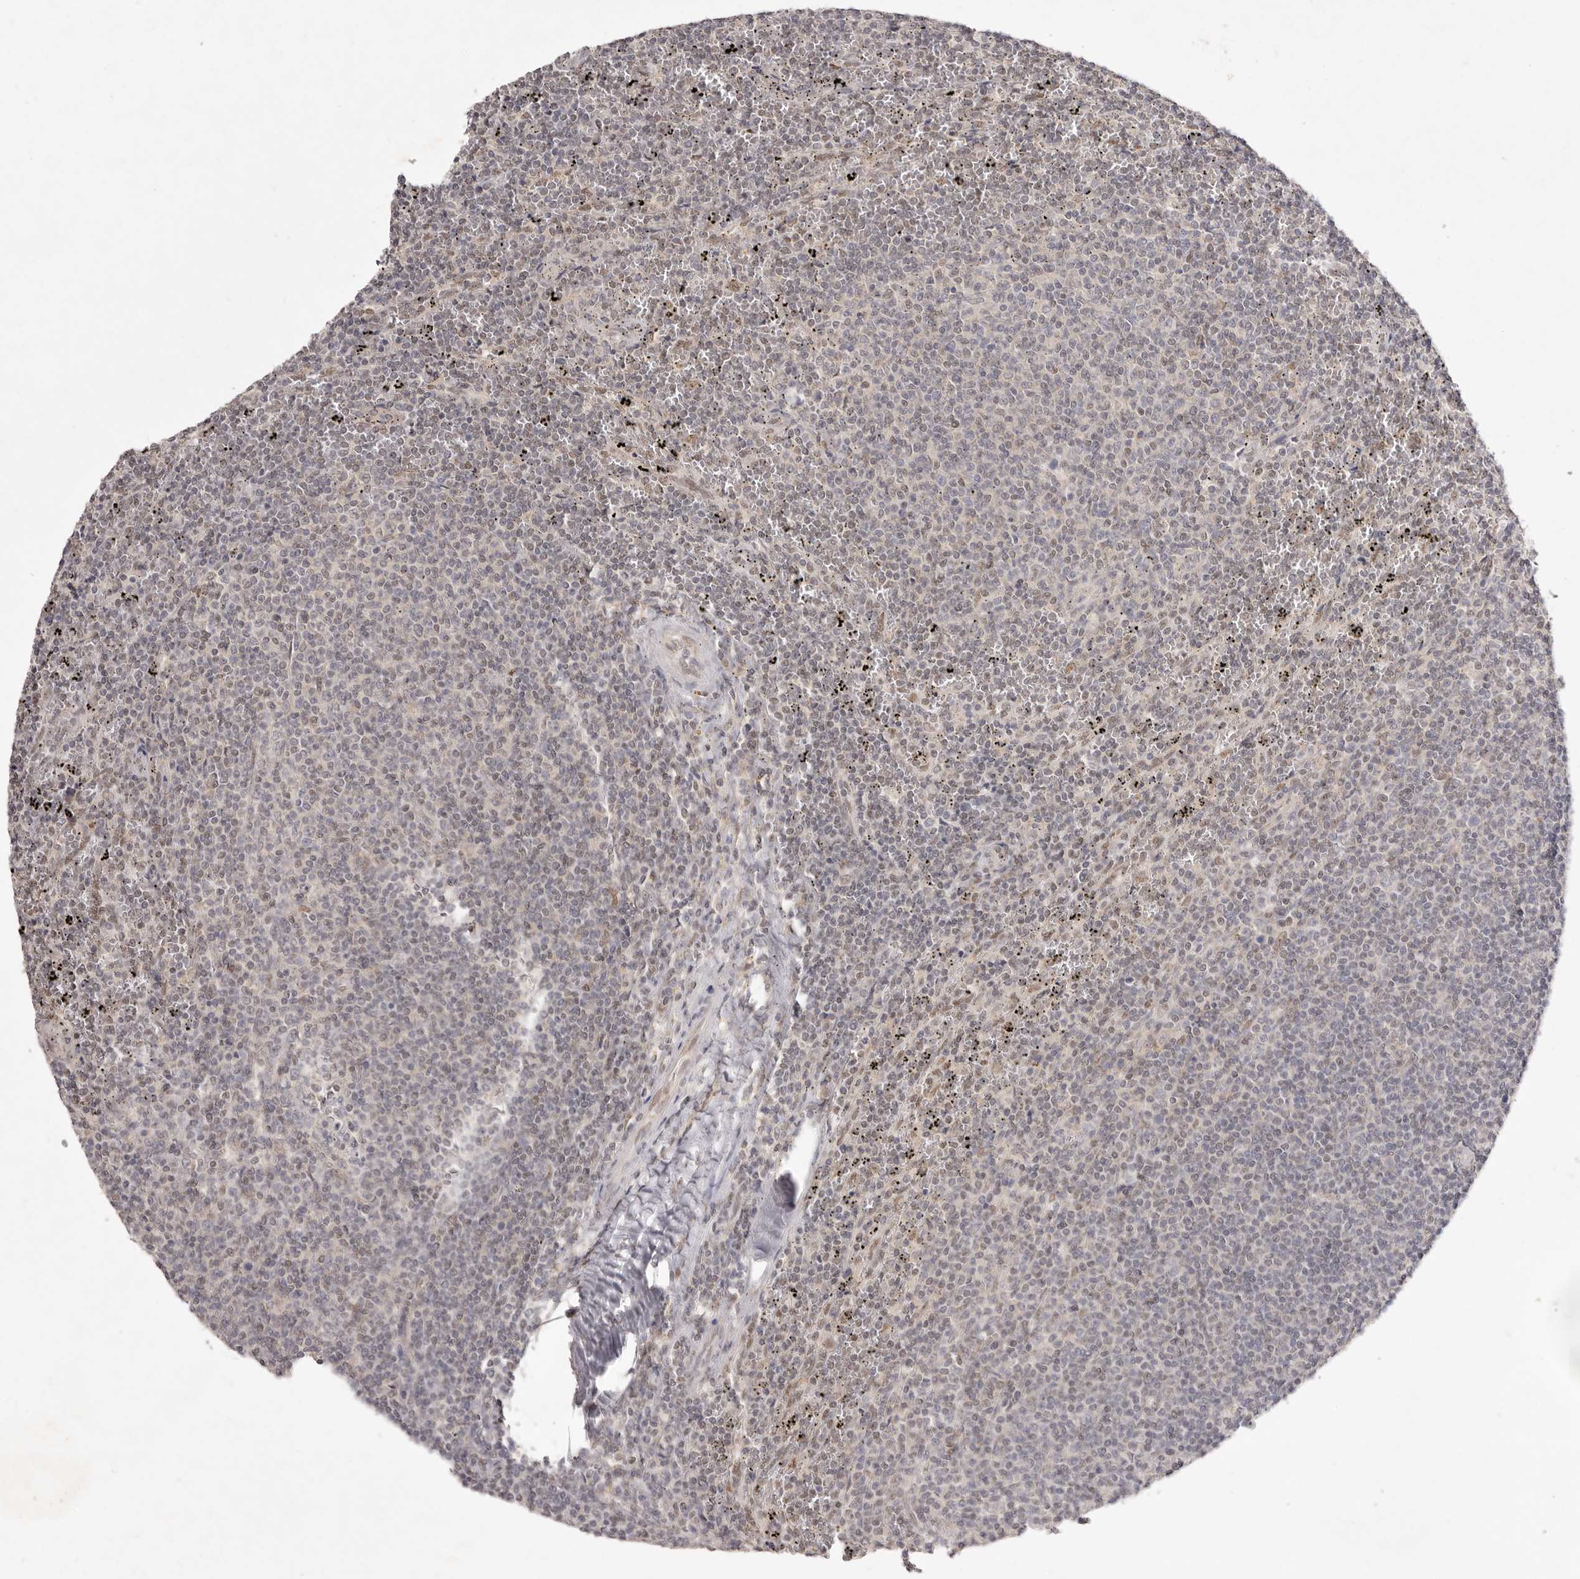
{"staining": {"intensity": "weak", "quantity": "<25%", "location": "nuclear"}, "tissue": "lymphoma", "cell_type": "Tumor cells", "image_type": "cancer", "snomed": [{"axis": "morphology", "description": "Malignant lymphoma, non-Hodgkin's type, Low grade"}, {"axis": "topography", "description": "Spleen"}], "caption": "DAB (3,3'-diaminobenzidine) immunohistochemical staining of human lymphoma shows no significant staining in tumor cells.", "gene": "TADA1", "patient": {"sex": "female", "age": 50}}